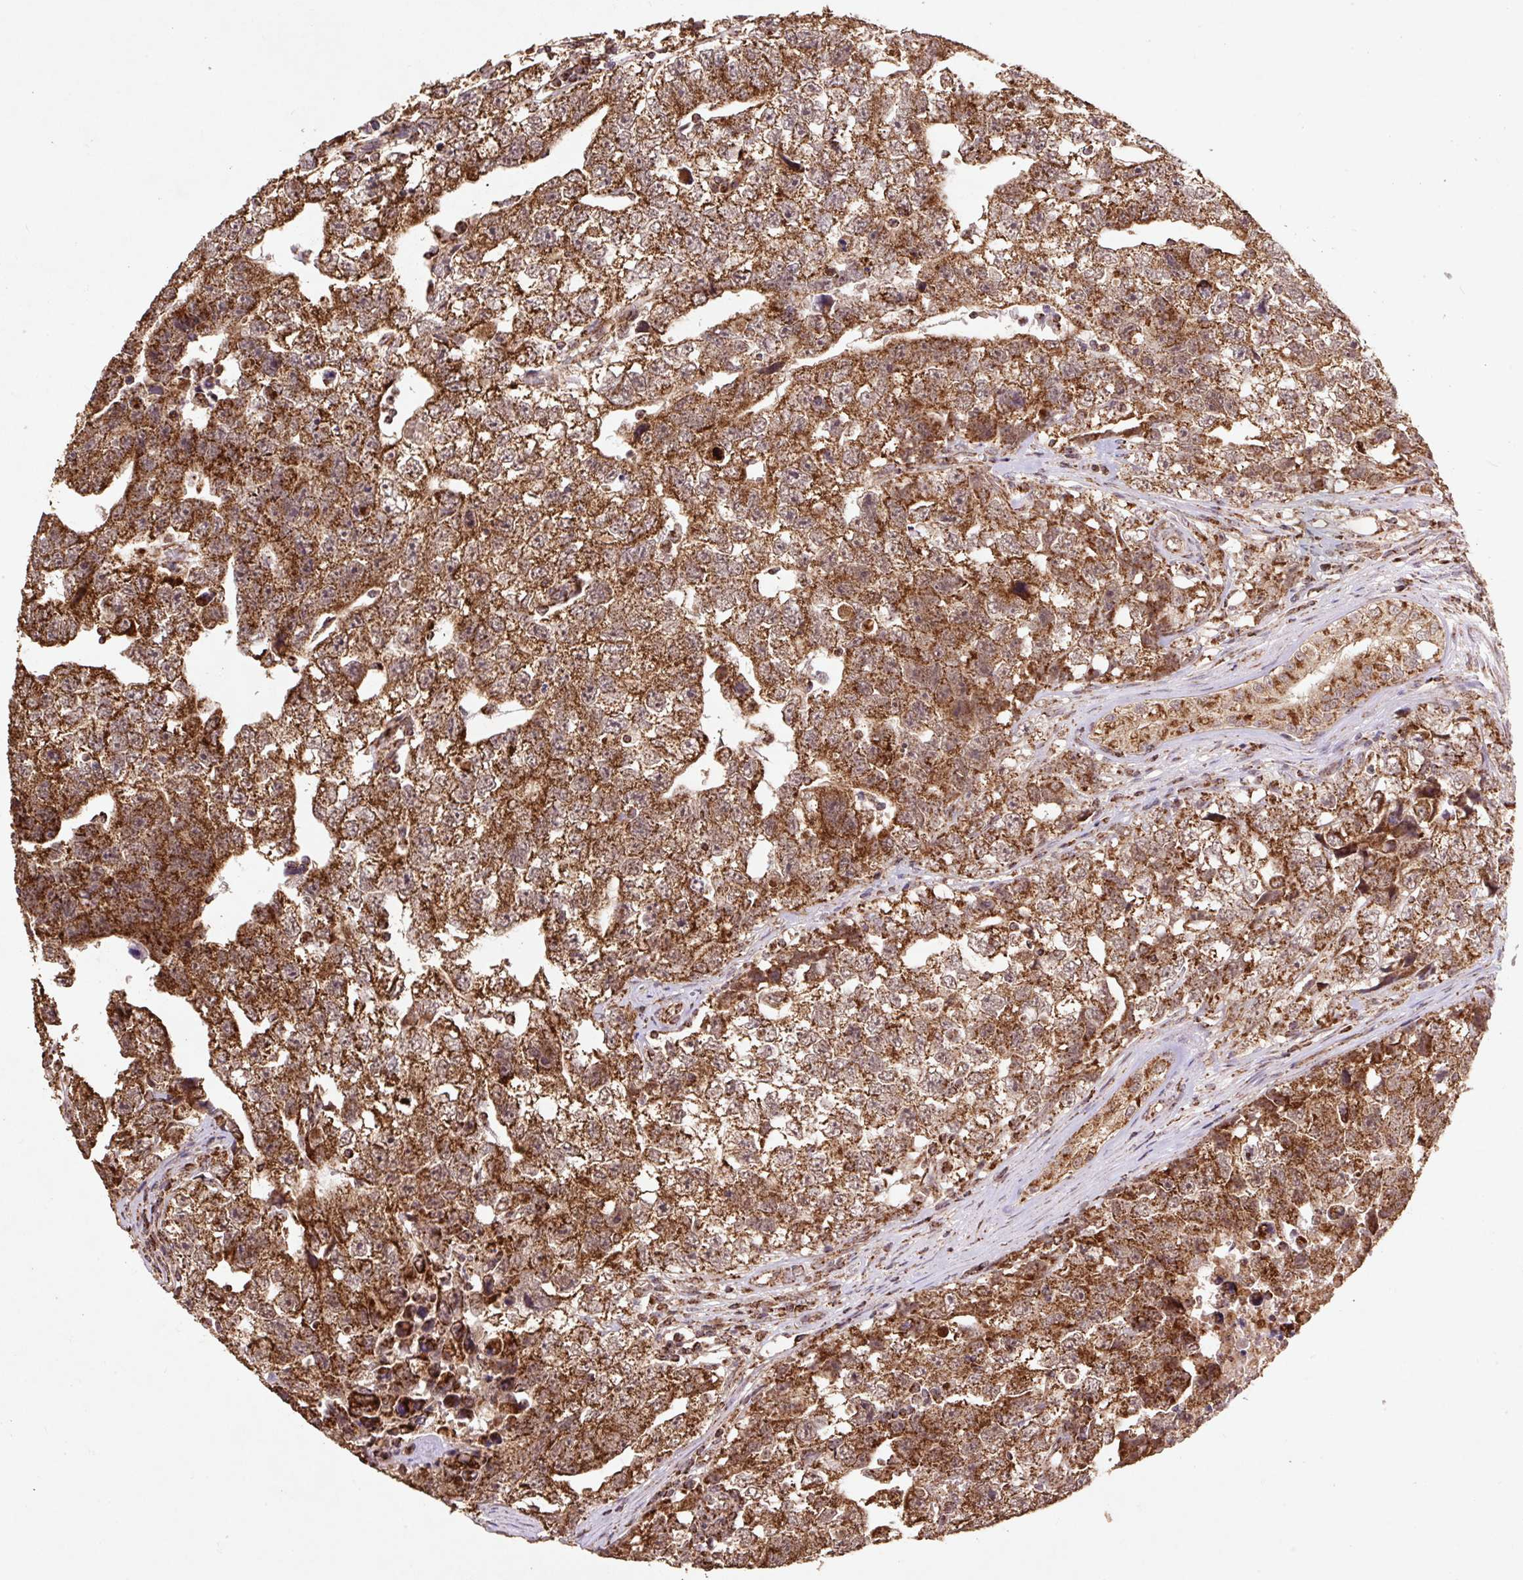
{"staining": {"intensity": "strong", "quantity": ">75%", "location": "cytoplasmic/membranous"}, "tissue": "testis cancer", "cell_type": "Tumor cells", "image_type": "cancer", "snomed": [{"axis": "morphology", "description": "Carcinoma, Embryonal, NOS"}, {"axis": "topography", "description": "Testis"}], "caption": "Protein analysis of embryonal carcinoma (testis) tissue demonstrates strong cytoplasmic/membranous positivity in about >75% of tumor cells.", "gene": "ATP5F1A", "patient": {"sex": "male", "age": 22}}